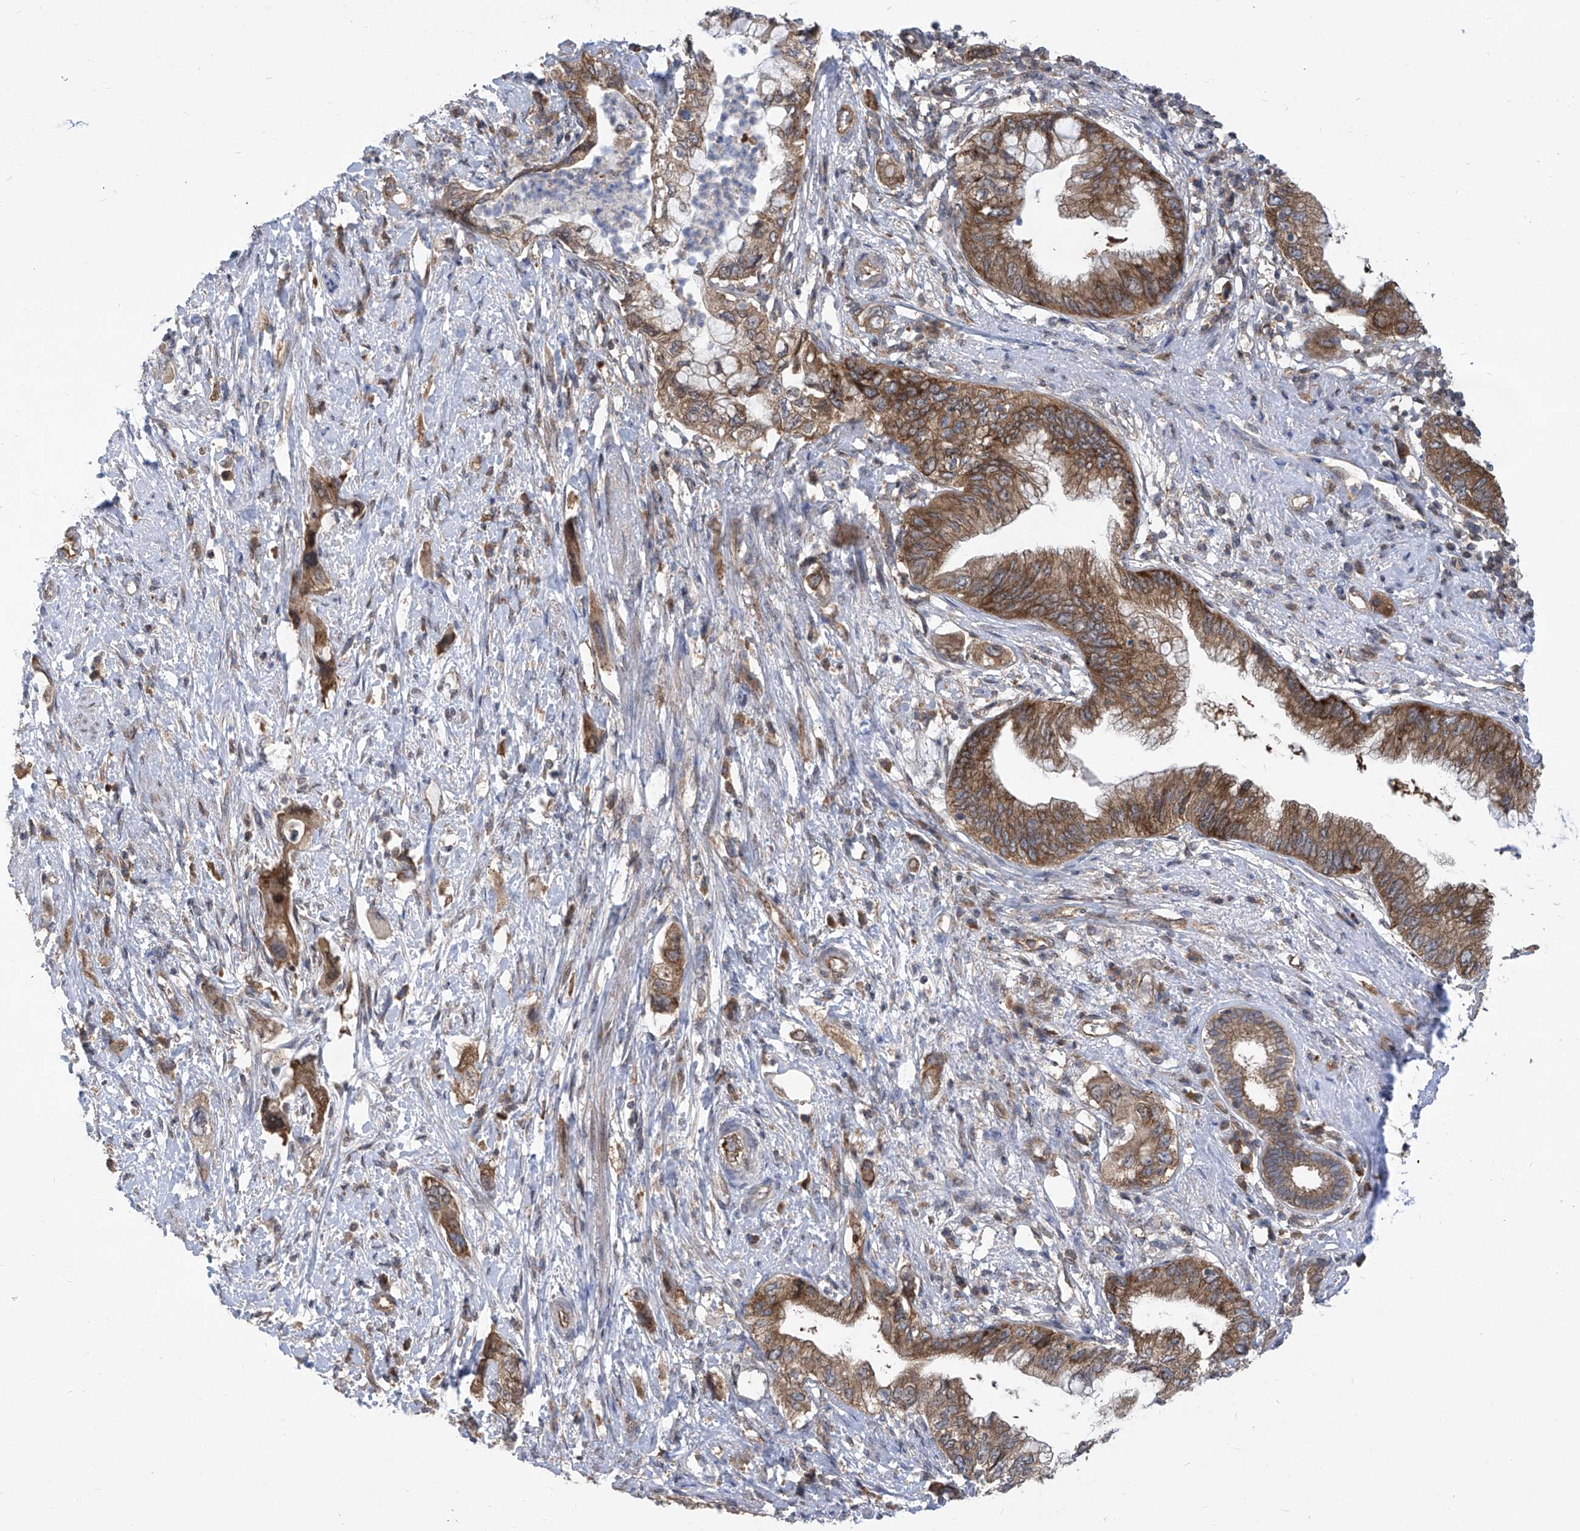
{"staining": {"intensity": "moderate", "quantity": ">75%", "location": "cytoplasmic/membranous"}, "tissue": "pancreatic cancer", "cell_type": "Tumor cells", "image_type": "cancer", "snomed": [{"axis": "morphology", "description": "Adenocarcinoma, NOS"}, {"axis": "topography", "description": "Pancreas"}], "caption": "IHC (DAB (3,3'-diaminobenzidine)) staining of pancreatic cancer (adenocarcinoma) displays moderate cytoplasmic/membranous protein staining in approximately >75% of tumor cells.", "gene": "EIF3M", "patient": {"sex": "female", "age": 73}}